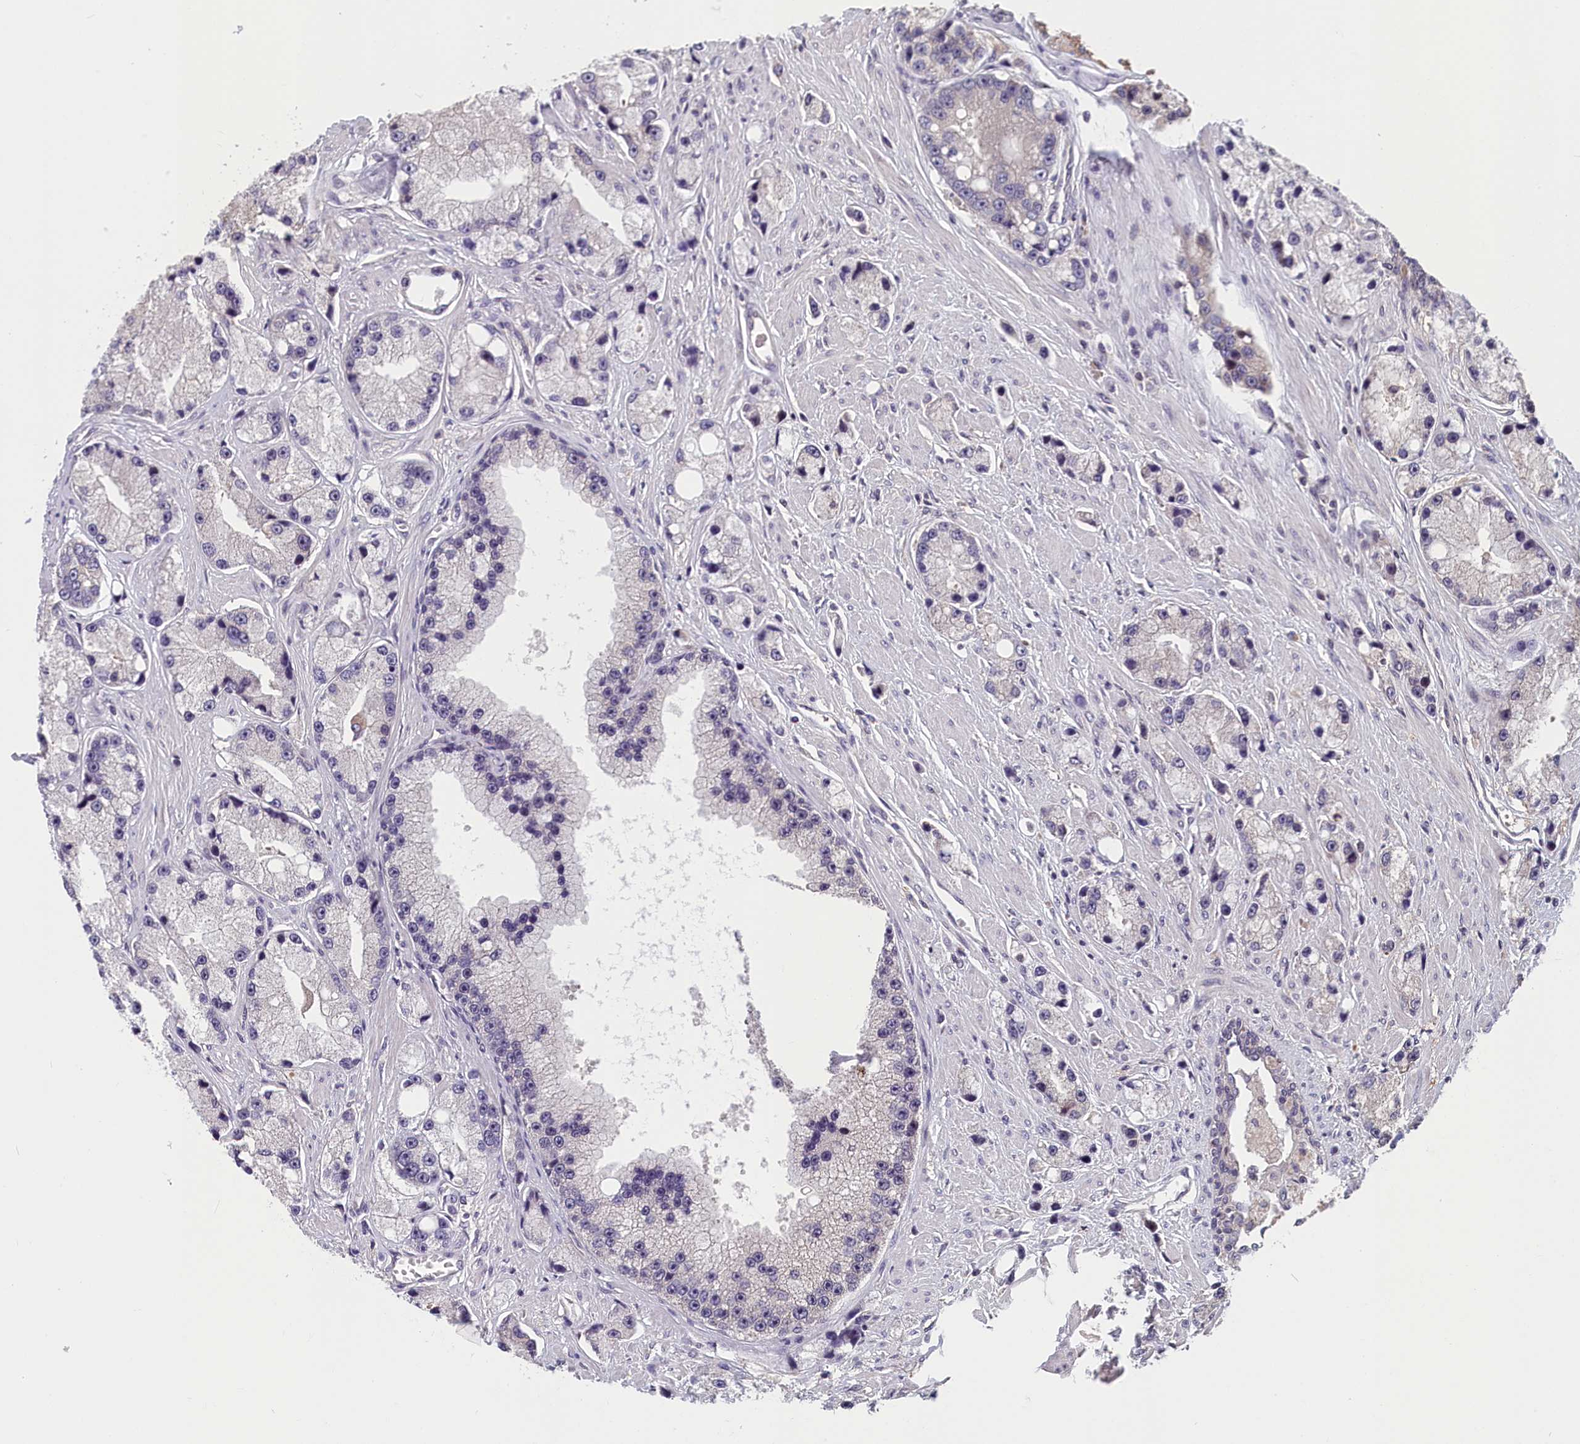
{"staining": {"intensity": "negative", "quantity": "none", "location": "none"}, "tissue": "prostate cancer", "cell_type": "Tumor cells", "image_type": "cancer", "snomed": [{"axis": "morphology", "description": "Adenocarcinoma, High grade"}, {"axis": "topography", "description": "Prostate"}], "caption": "Micrograph shows no protein staining in tumor cells of prostate cancer (high-grade adenocarcinoma) tissue.", "gene": "TMEM116", "patient": {"sex": "male", "age": 74}}